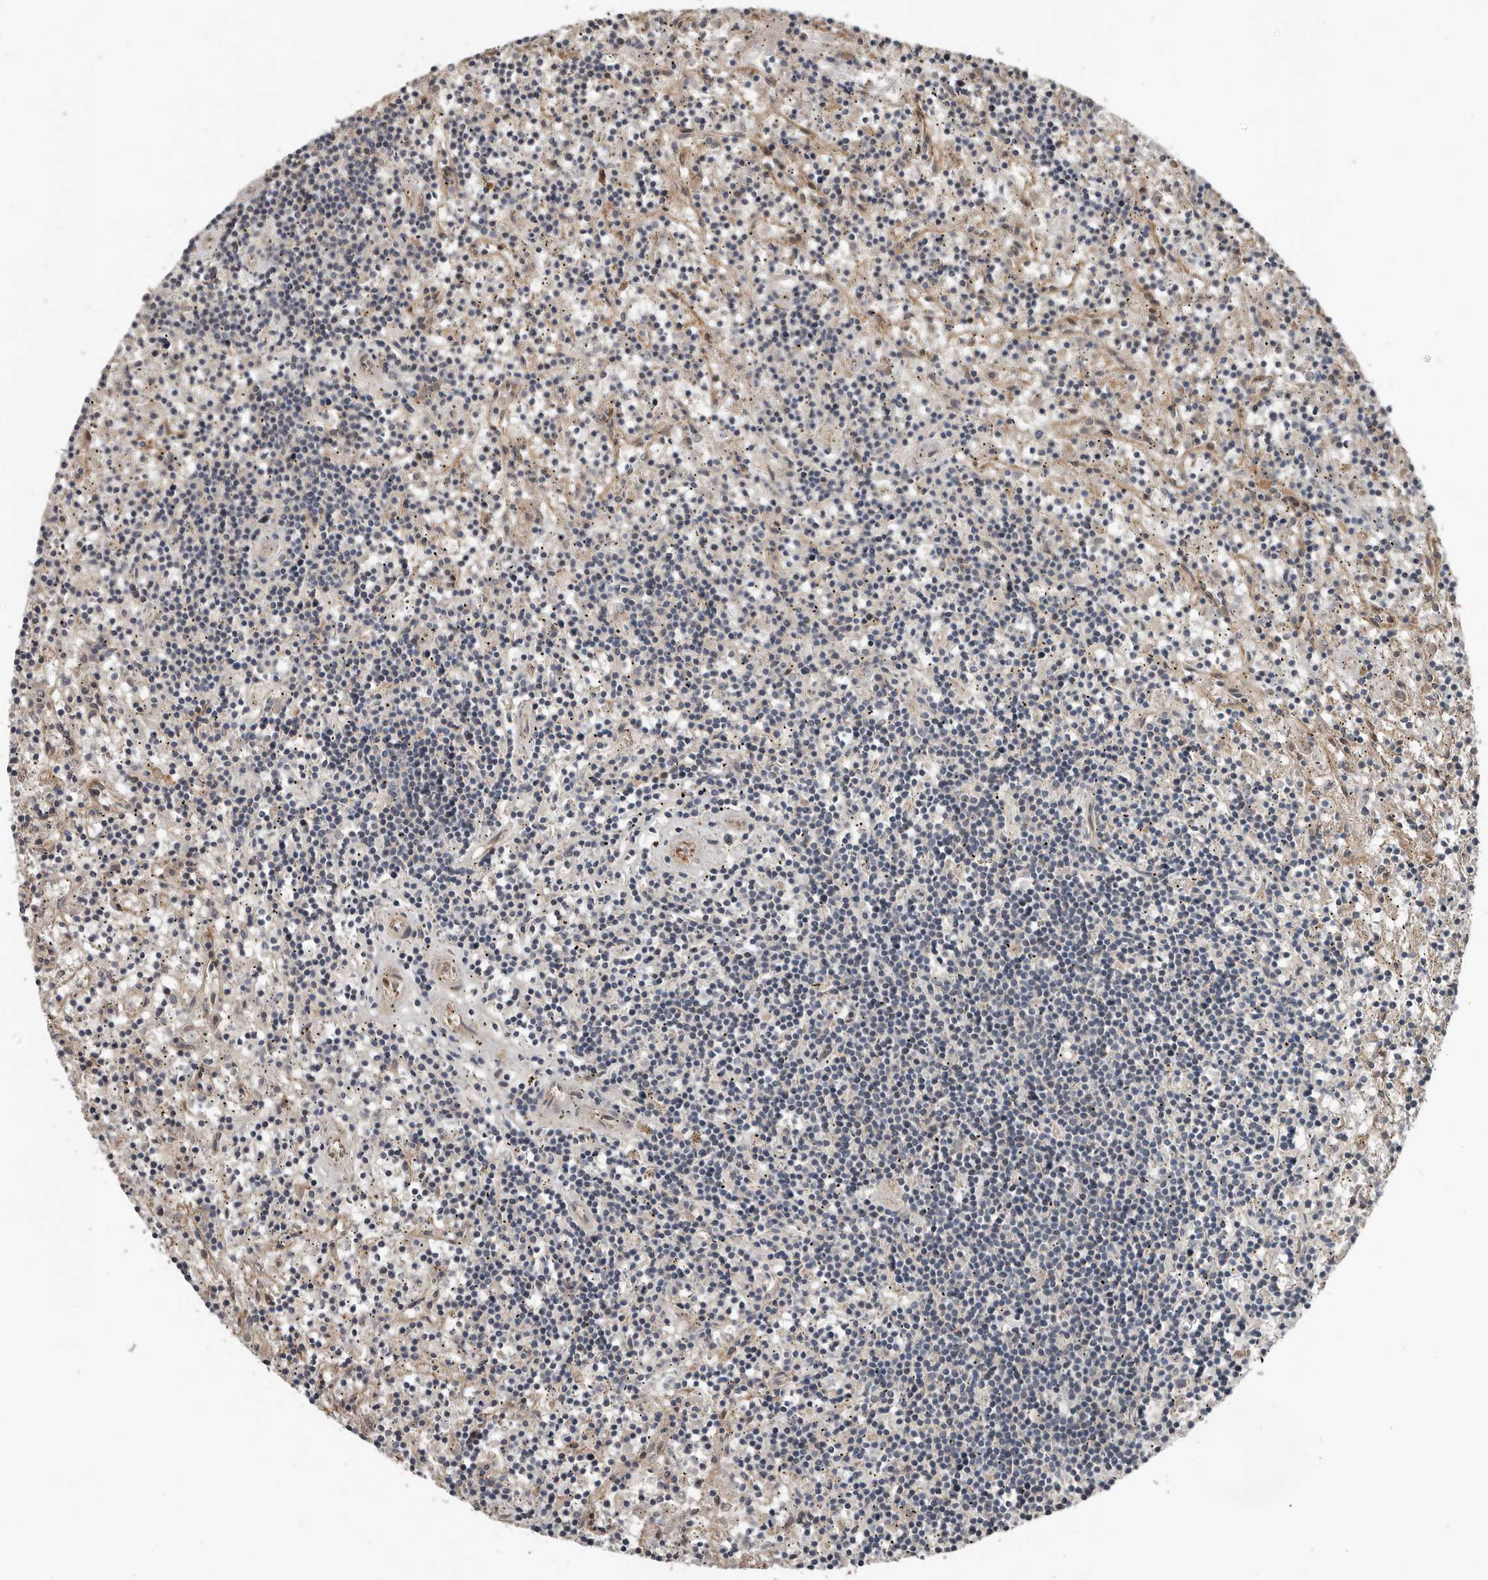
{"staining": {"intensity": "negative", "quantity": "none", "location": "none"}, "tissue": "lymphoma", "cell_type": "Tumor cells", "image_type": "cancer", "snomed": [{"axis": "morphology", "description": "Malignant lymphoma, non-Hodgkin's type, Low grade"}, {"axis": "topography", "description": "Spleen"}], "caption": "There is no significant positivity in tumor cells of low-grade malignant lymphoma, non-Hodgkin's type.", "gene": "YOD1", "patient": {"sex": "male", "age": 76}}